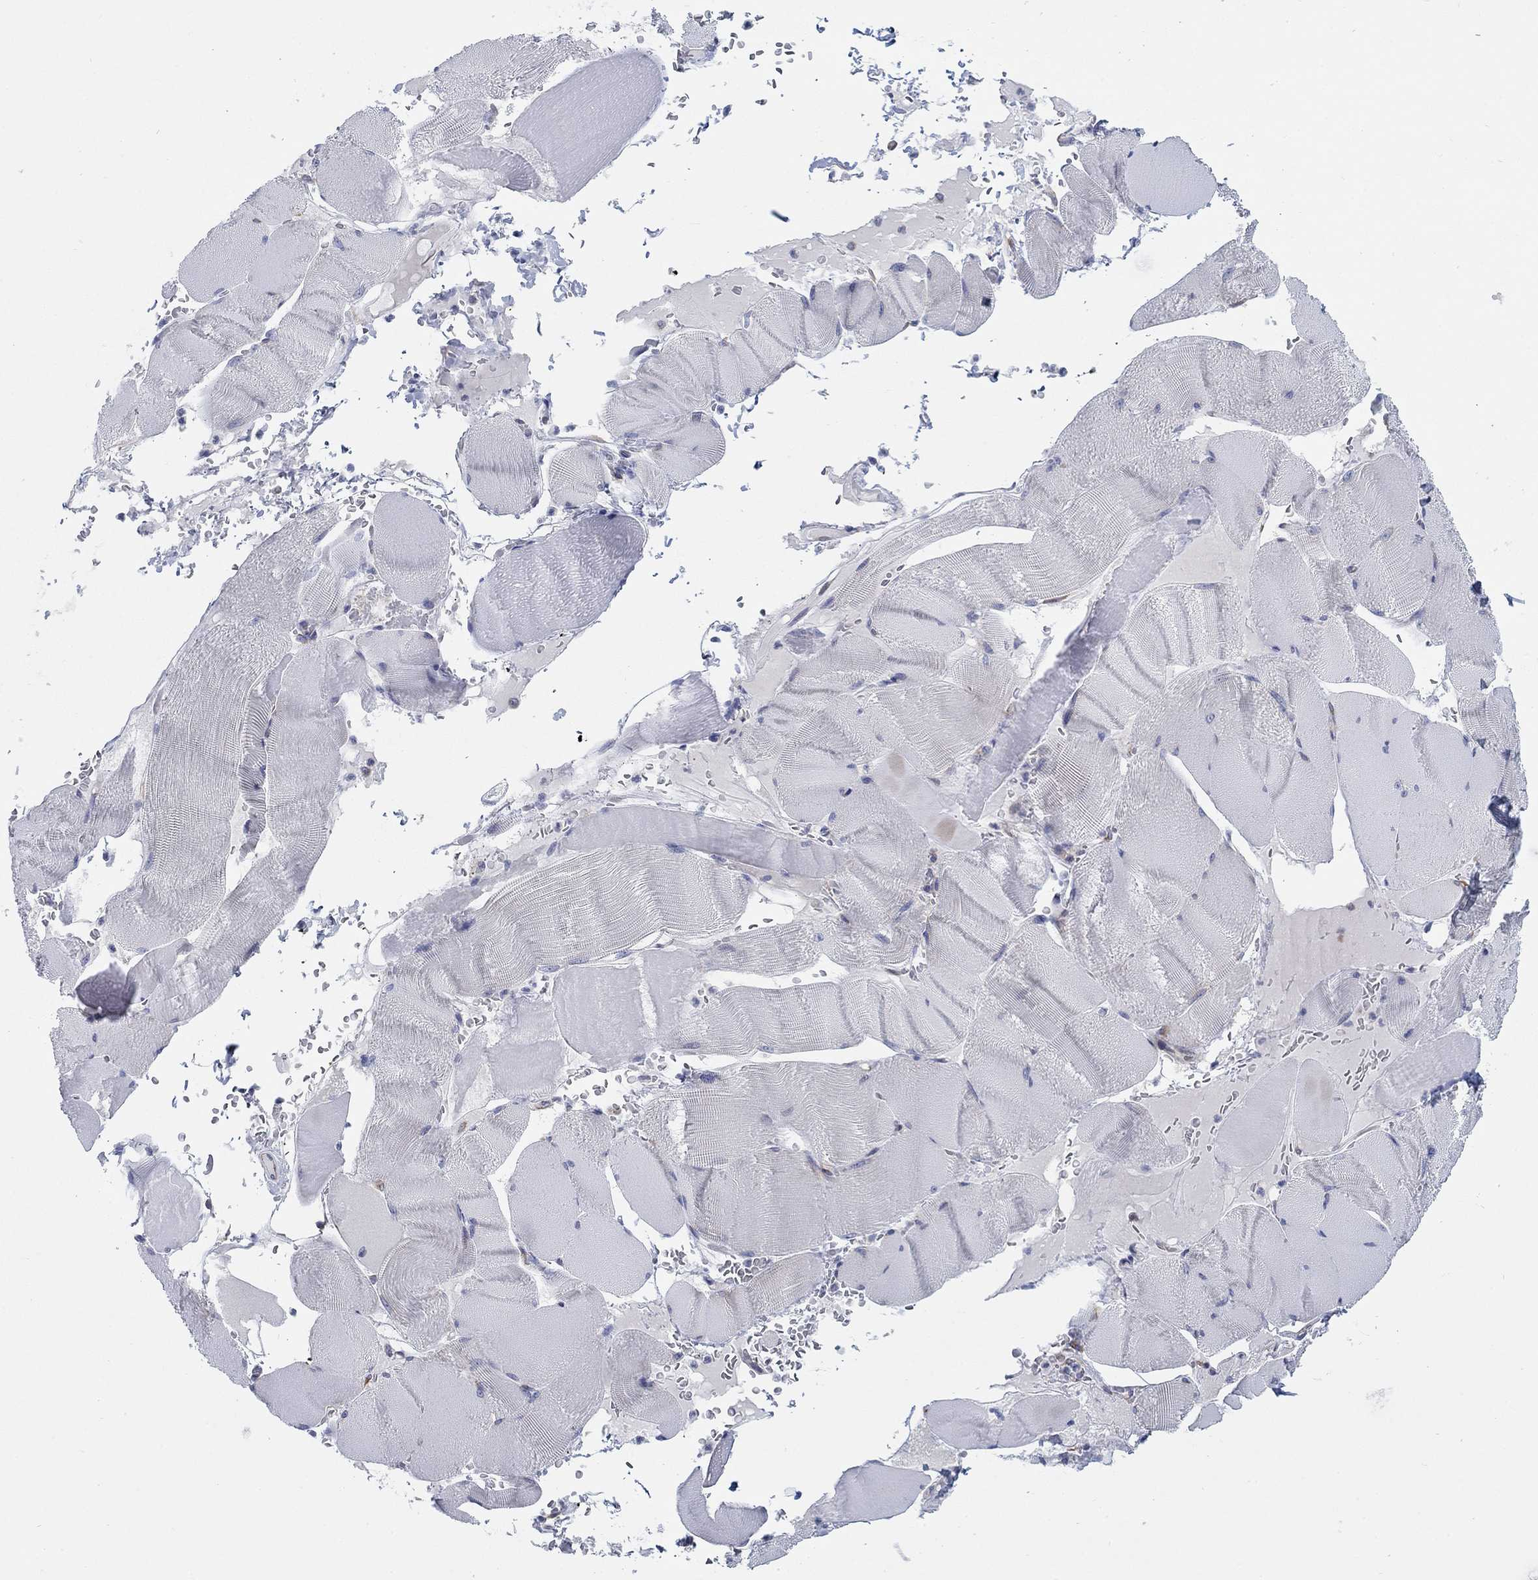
{"staining": {"intensity": "negative", "quantity": "none", "location": "none"}, "tissue": "skeletal muscle", "cell_type": "Myocytes", "image_type": "normal", "snomed": [{"axis": "morphology", "description": "Normal tissue, NOS"}, {"axis": "topography", "description": "Skeletal muscle"}], "caption": "An immunohistochemistry image of normal skeletal muscle is shown. There is no staining in myocytes of skeletal muscle. Nuclei are stained in blue.", "gene": "TMEM59", "patient": {"sex": "male", "age": 56}}